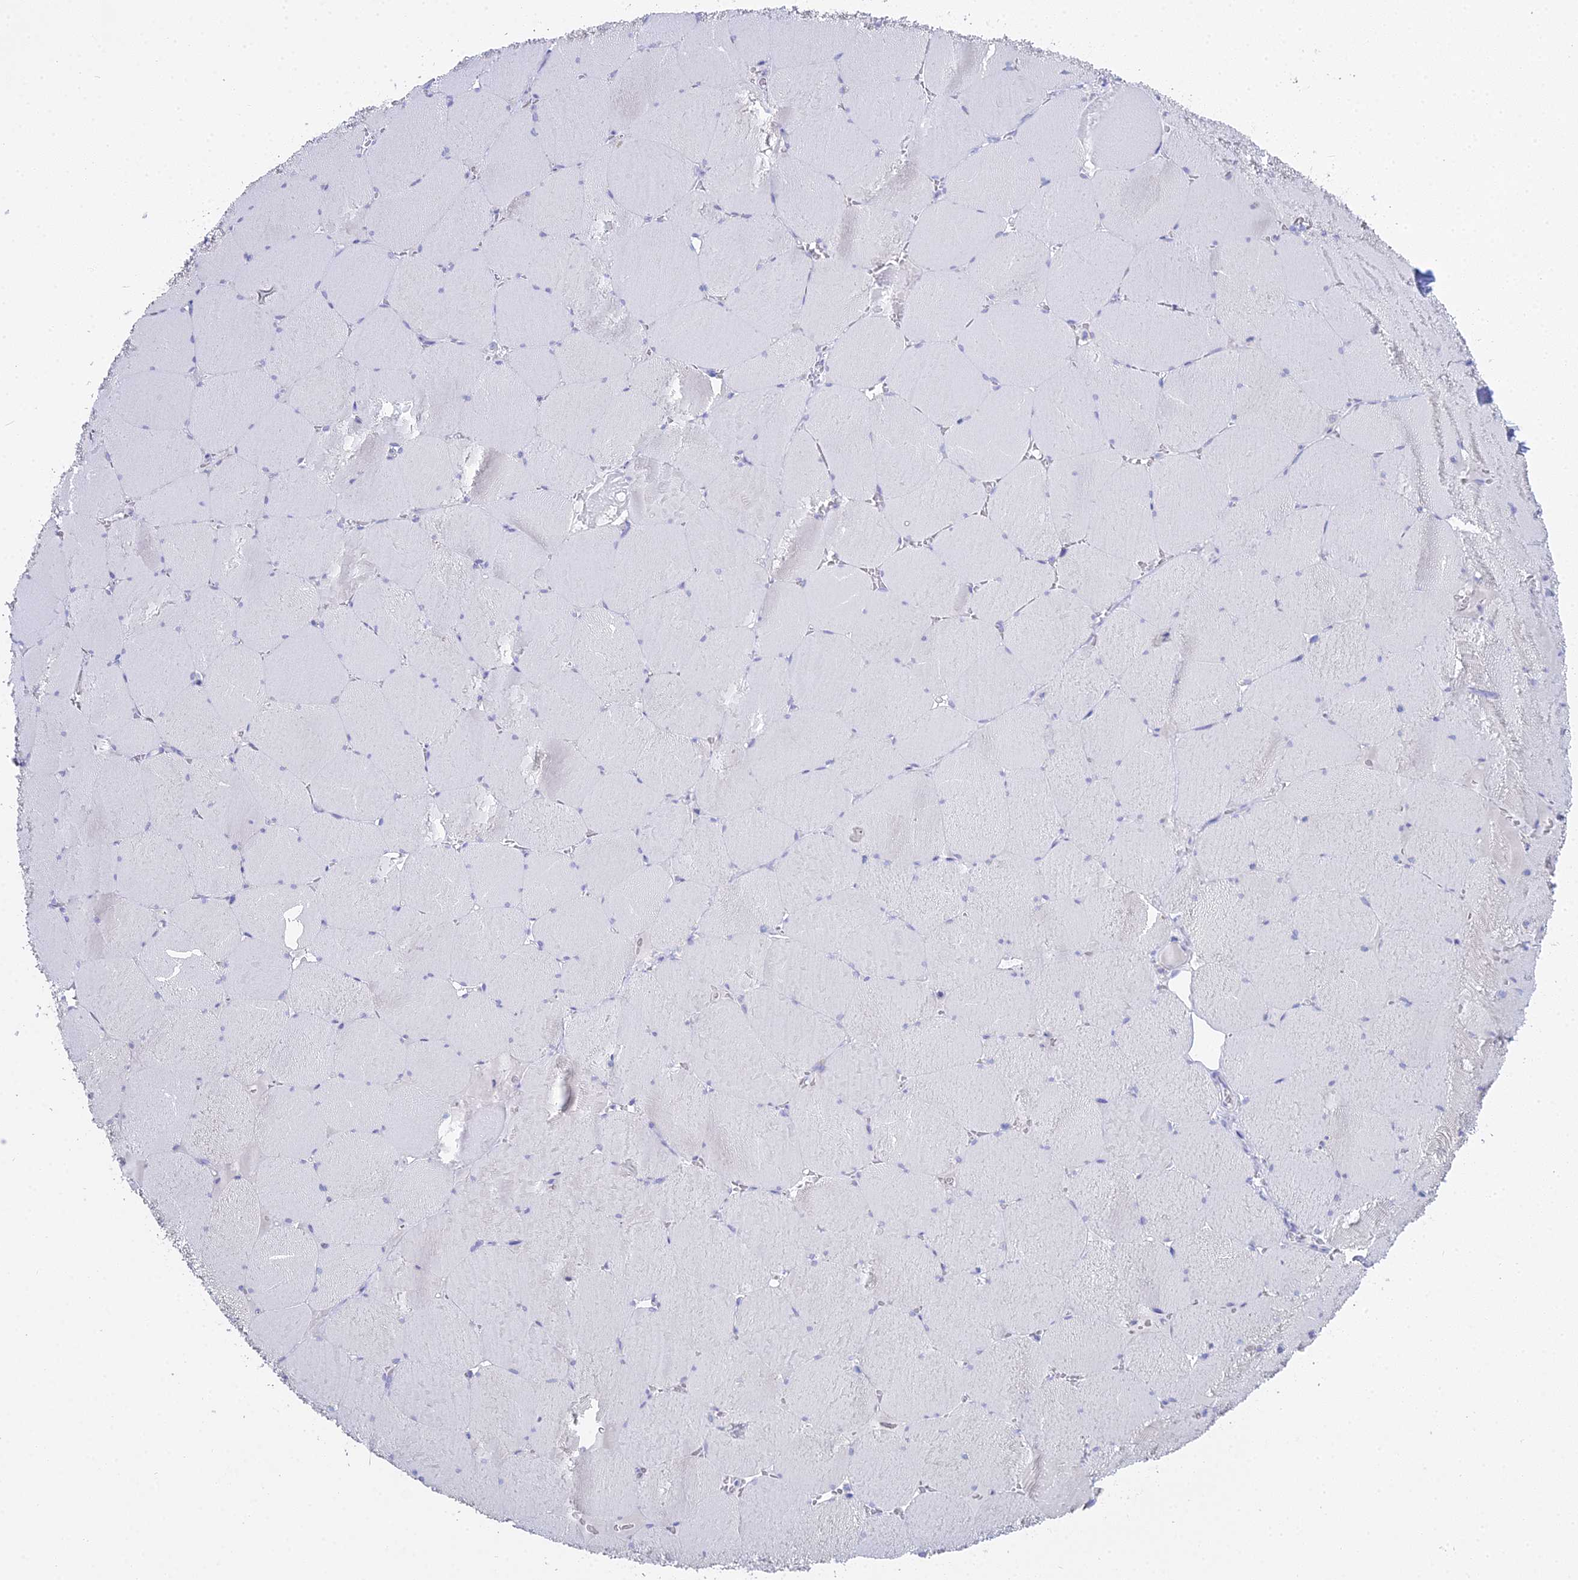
{"staining": {"intensity": "negative", "quantity": "none", "location": "none"}, "tissue": "skeletal muscle", "cell_type": "Myocytes", "image_type": "normal", "snomed": [{"axis": "morphology", "description": "Normal tissue, NOS"}, {"axis": "topography", "description": "Skeletal muscle"}, {"axis": "topography", "description": "Head-Neck"}], "caption": "A photomicrograph of human skeletal muscle is negative for staining in myocytes.", "gene": "S100A7", "patient": {"sex": "male", "age": 66}}